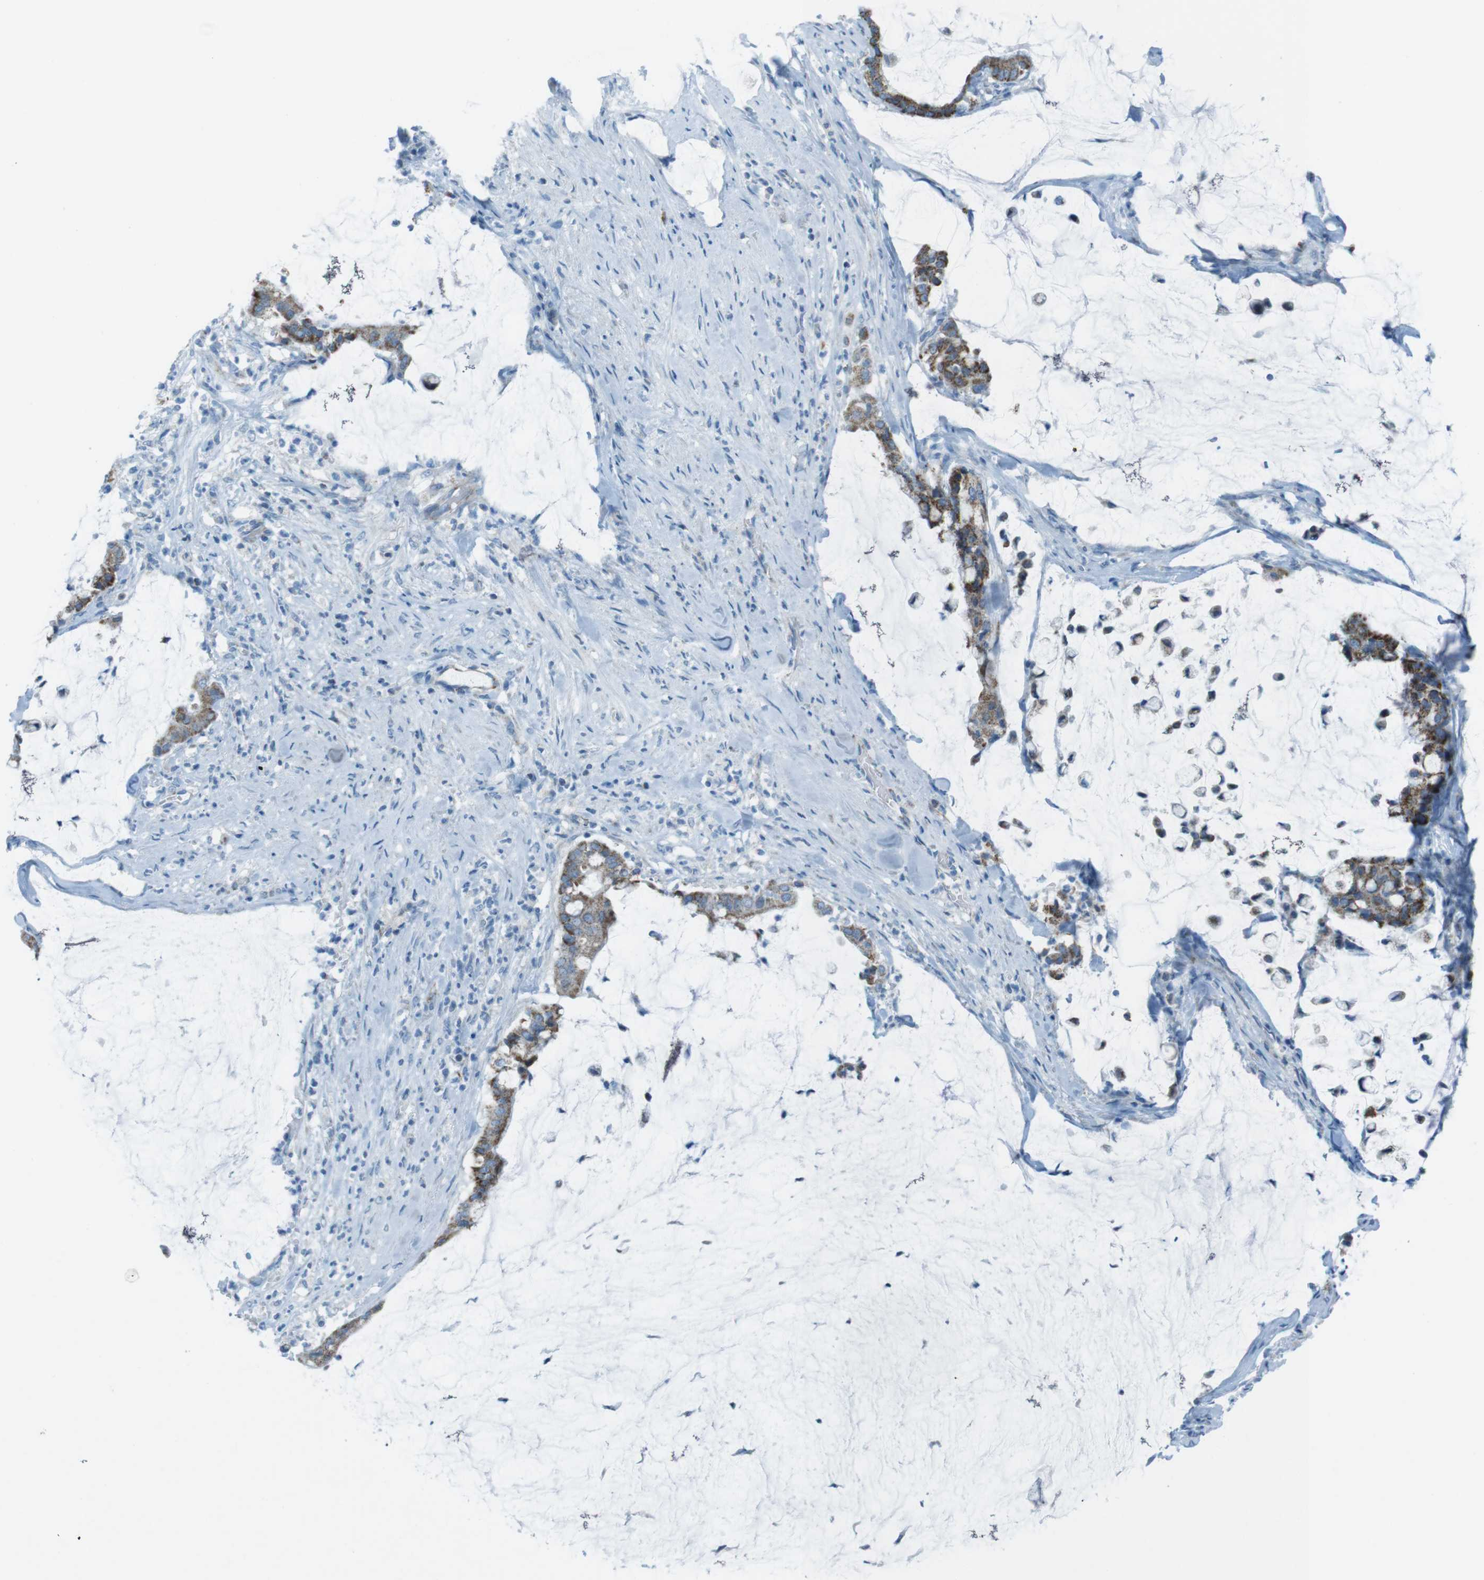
{"staining": {"intensity": "moderate", "quantity": ">75%", "location": "cytoplasmic/membranous"}, "tissue": "pancreatic cancer", "cell_type": "Tumor cells", "image_type": "cancer", "snomed": [{"axis": "morphology", "description": "Adenocarcinoma, NOS"}, {"axis": "topography", "description": "Pancreas"}], "caption": "A high-resolution photomicrograph shows immunohistochemistry (IHC) staining of pancreatic cancer, which exhibits moderate cytoplasmic/membranous expression in about >75% of tumor cells. (Stains: DAB in brown, nuclei in blue, Microscopy: brightfield microscopy at high magnification).", "gene": "DNAJA3", "patient": {"sex": "male", "age": 41}}